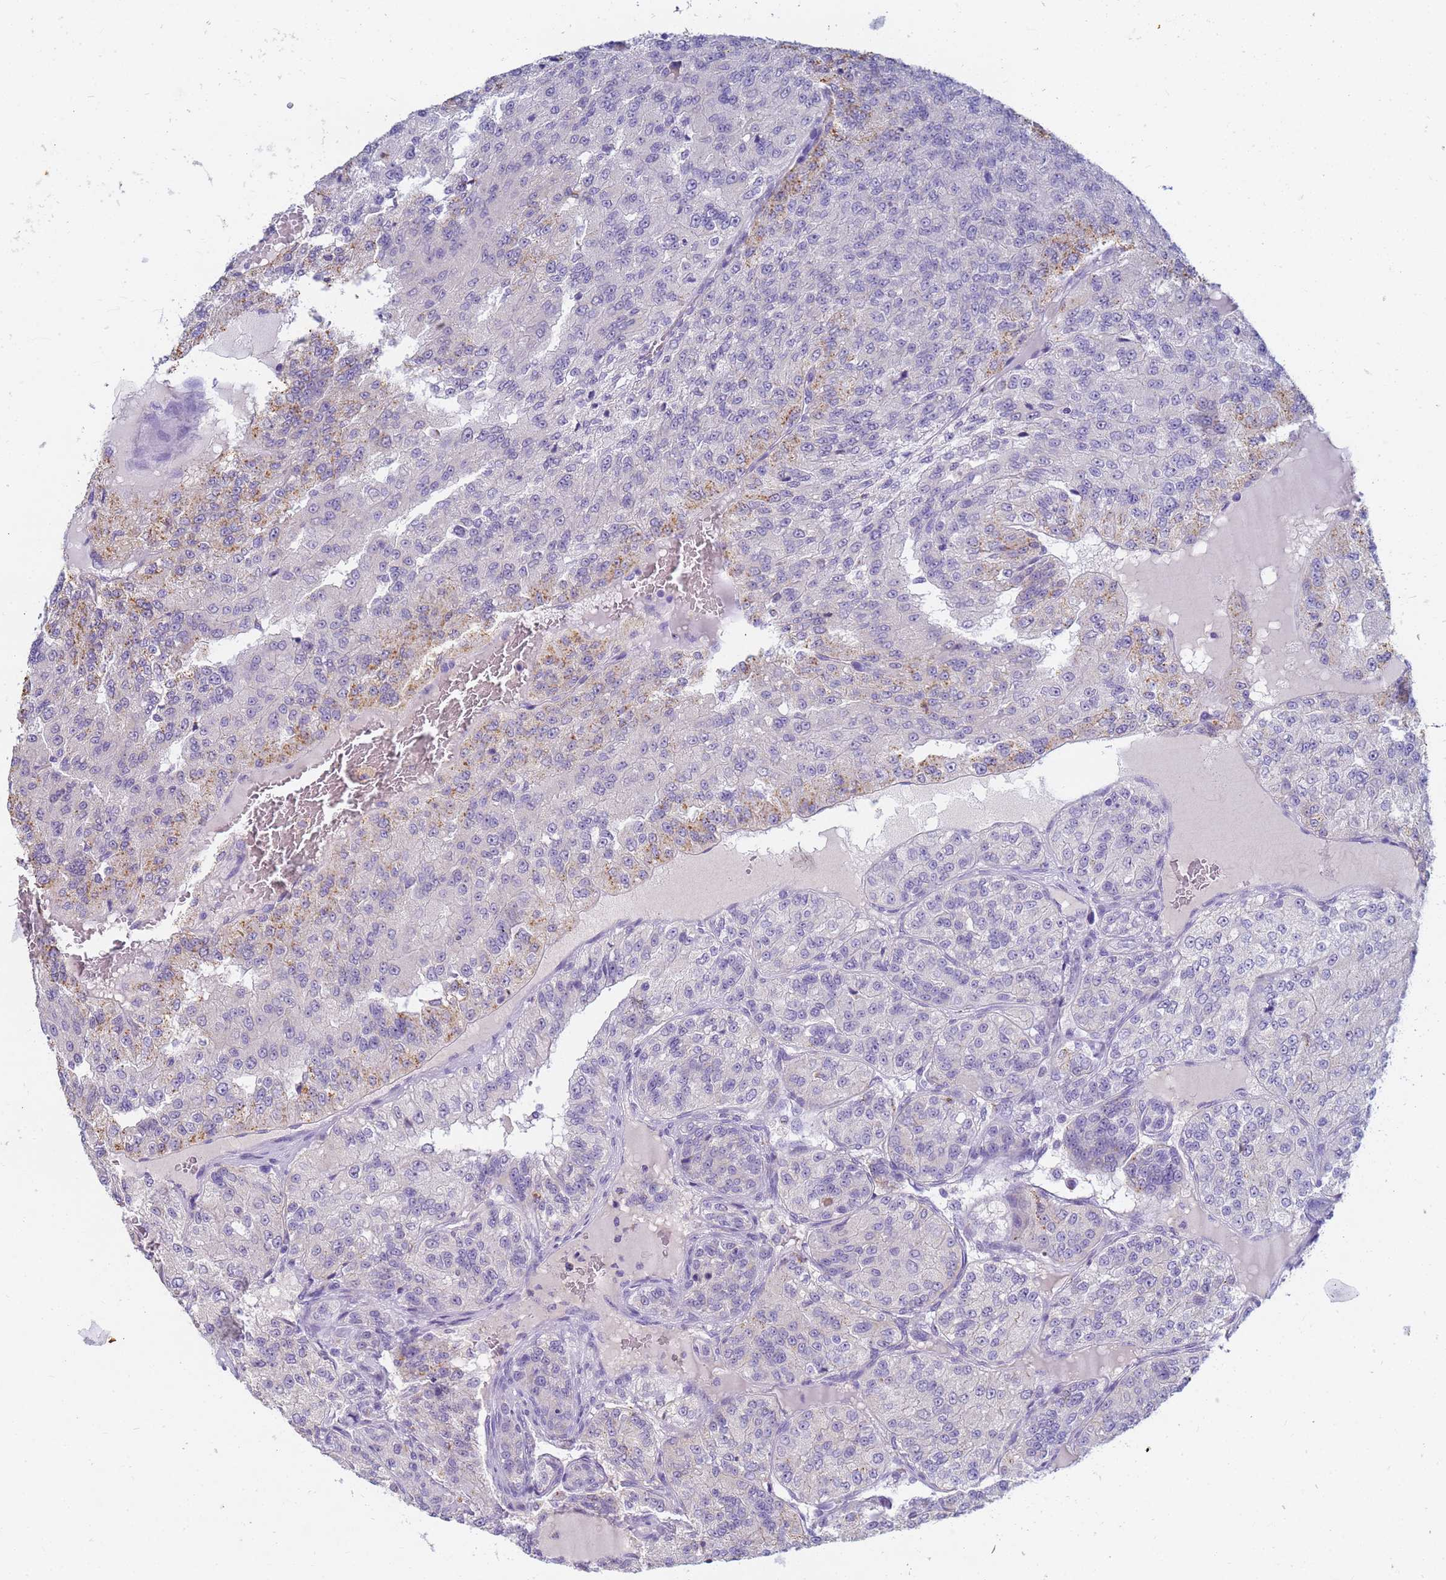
{"staining": {"intensity": "moderate", "quantity": "<25%", "location": "cytoplasmic/membranous"}, "tissue": "renal cancer", "cell_type": "Tumor cells", "image_type": "cancer", "snomed": [{"axis": "morphology", "description": "Adenocarcinoma, NOS"}, {"axis": "topography", "description": "Kidney"}], "caption": "Immunohistochemistry (IHC) of renal cancer exhibits low levels of moderate cytoplasmic/membranous expression in about <25% of tumor cells.", "gene": "B3GNT8", "patient": {"sex": "female", "age": 63}}